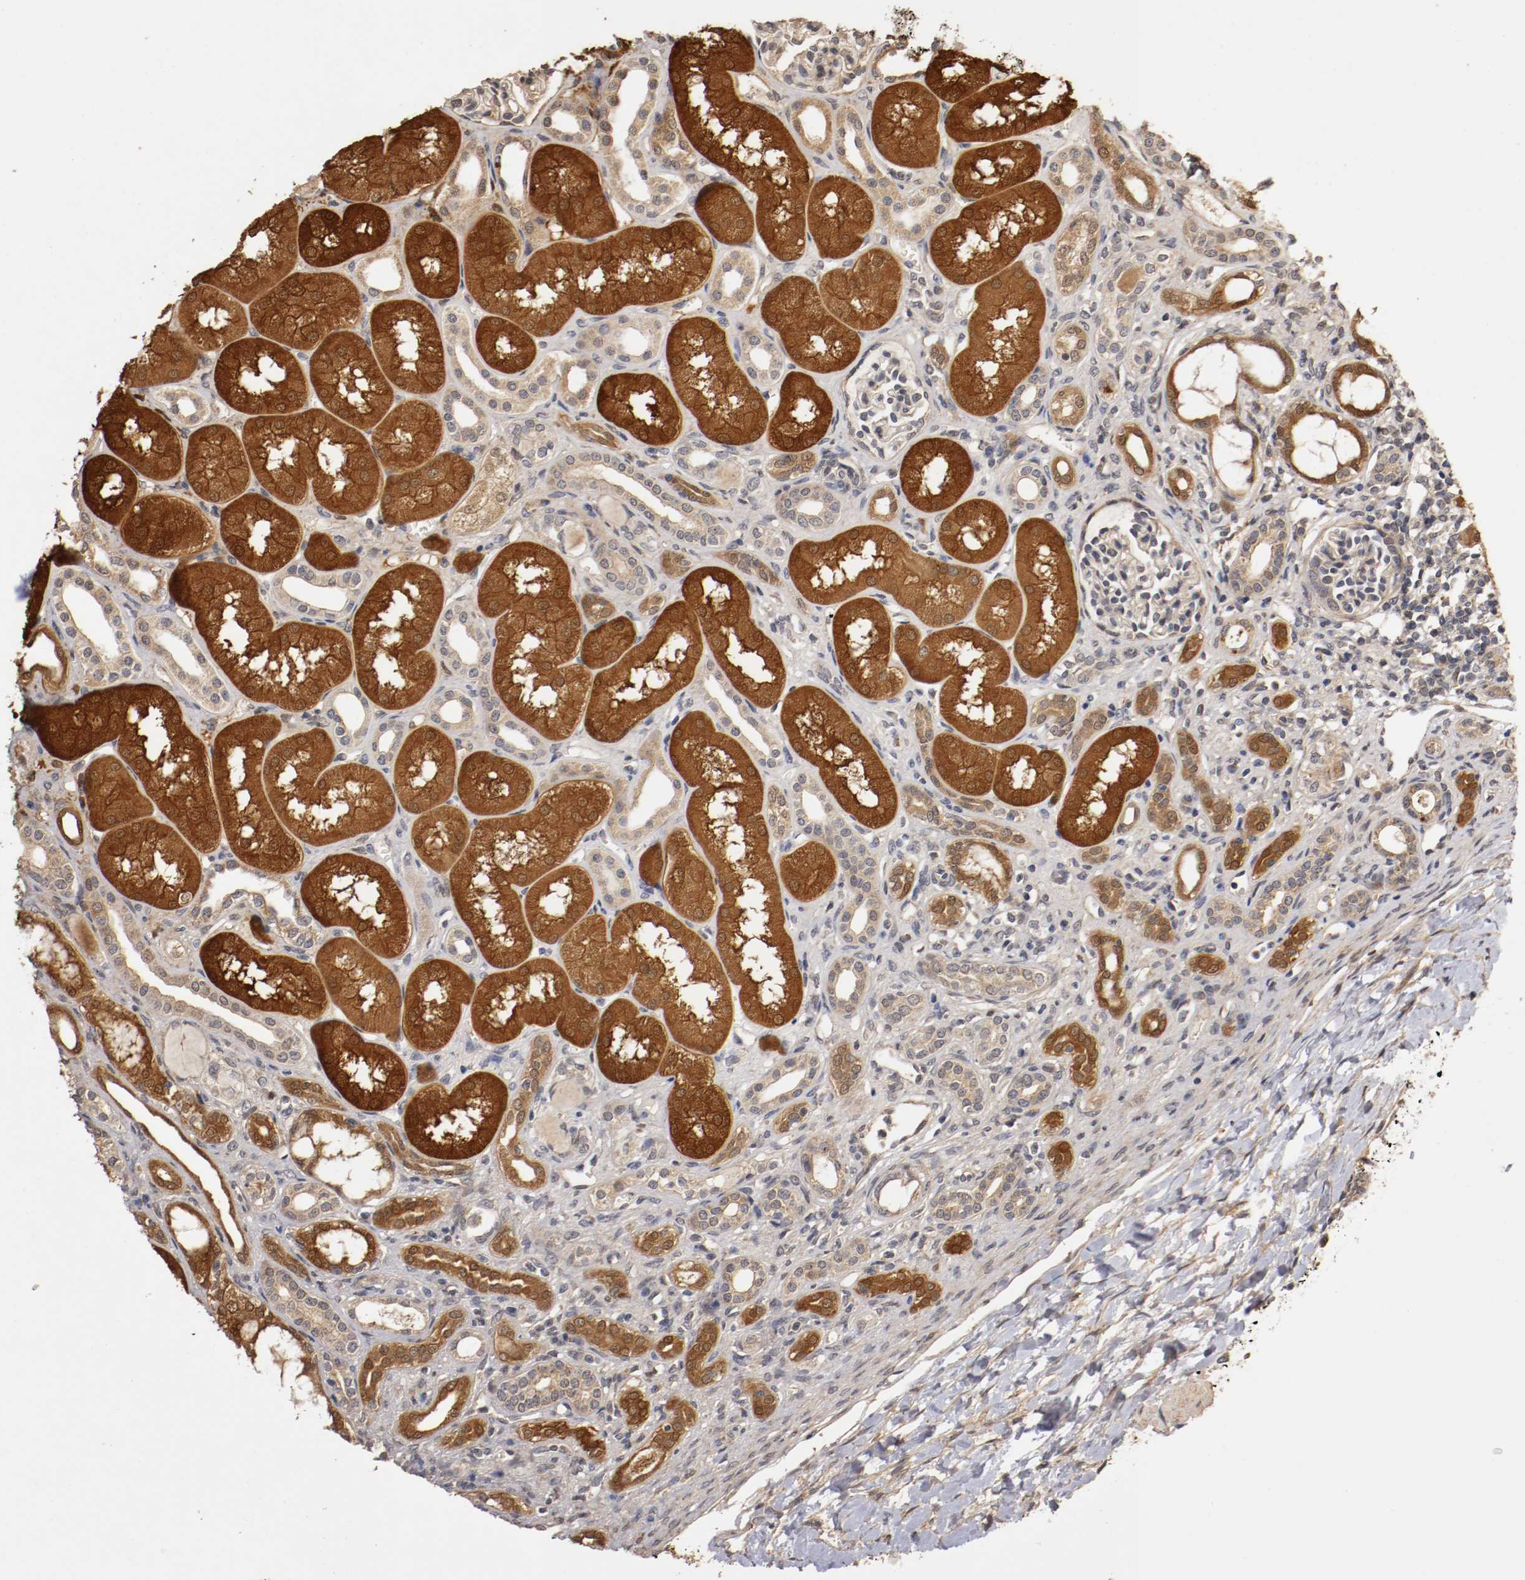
{"staining": {"intensity": "weak", "quantity": "<25%", "location": "cytoplasmic/membranous,nuclear"}, "tissue": "kidney", "cell_type": "Cells in glomeruli", "image_type": "normal", "snomed": [{"axis": "morphology", "description": "Normal tissue, NOS"}, {"axis": "topography", "description": "Kidney"}], "caption": "High power microscopy micrograph of an immunohistochemistry micrograph of benign kidney, revealing no significant expression in cells in glomeruli.", "gene": "TNFRSF1B", "patient": {"sex": "male", "age": 7}}